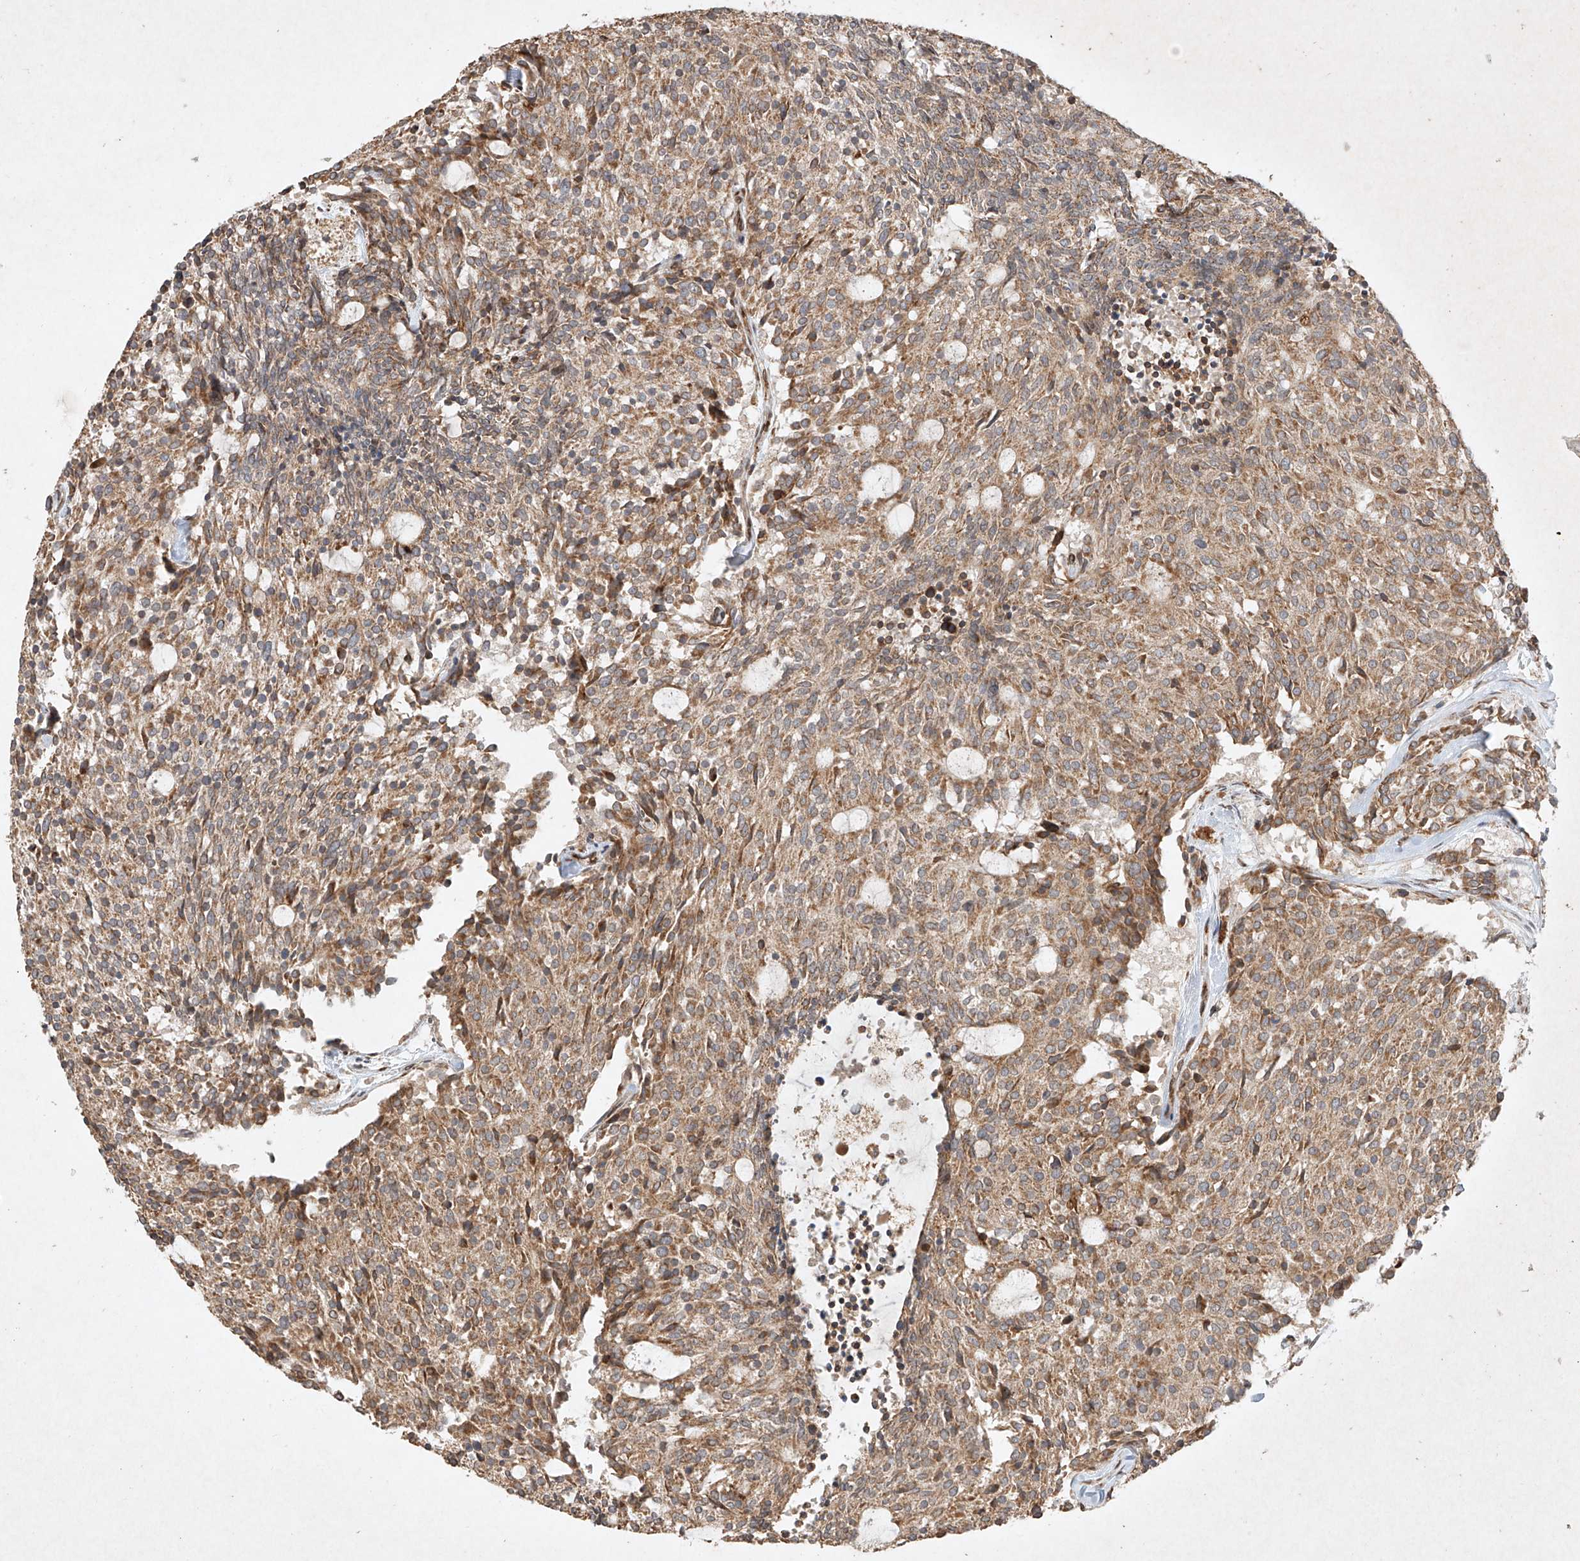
{"staining": {"intensity": "moderate", "quantity": ">75%", "location": "cytoplasmic/membranous"}, "tissue": "carcinoid", "cell_type": "Tumor cells", "image_type": "cancer", "snomed": [{"axis": "morphology", "description": "Carcinoid, malignant, NOS"}, {"axis": "topography", "description": "Pancreas"}], "caption": "Immunohistochemistry micrograph of neoplastic tissue: human malignant carcinoid stained using IHC shows medium levels of moderate protein expression localized specifically in the cytoplasmic/membranous of tumor cells, appearing as a cytoplasmic/membranous brown color.", "gene": "SEMA3B", "patient": {"sex": "female", "age": 54}}